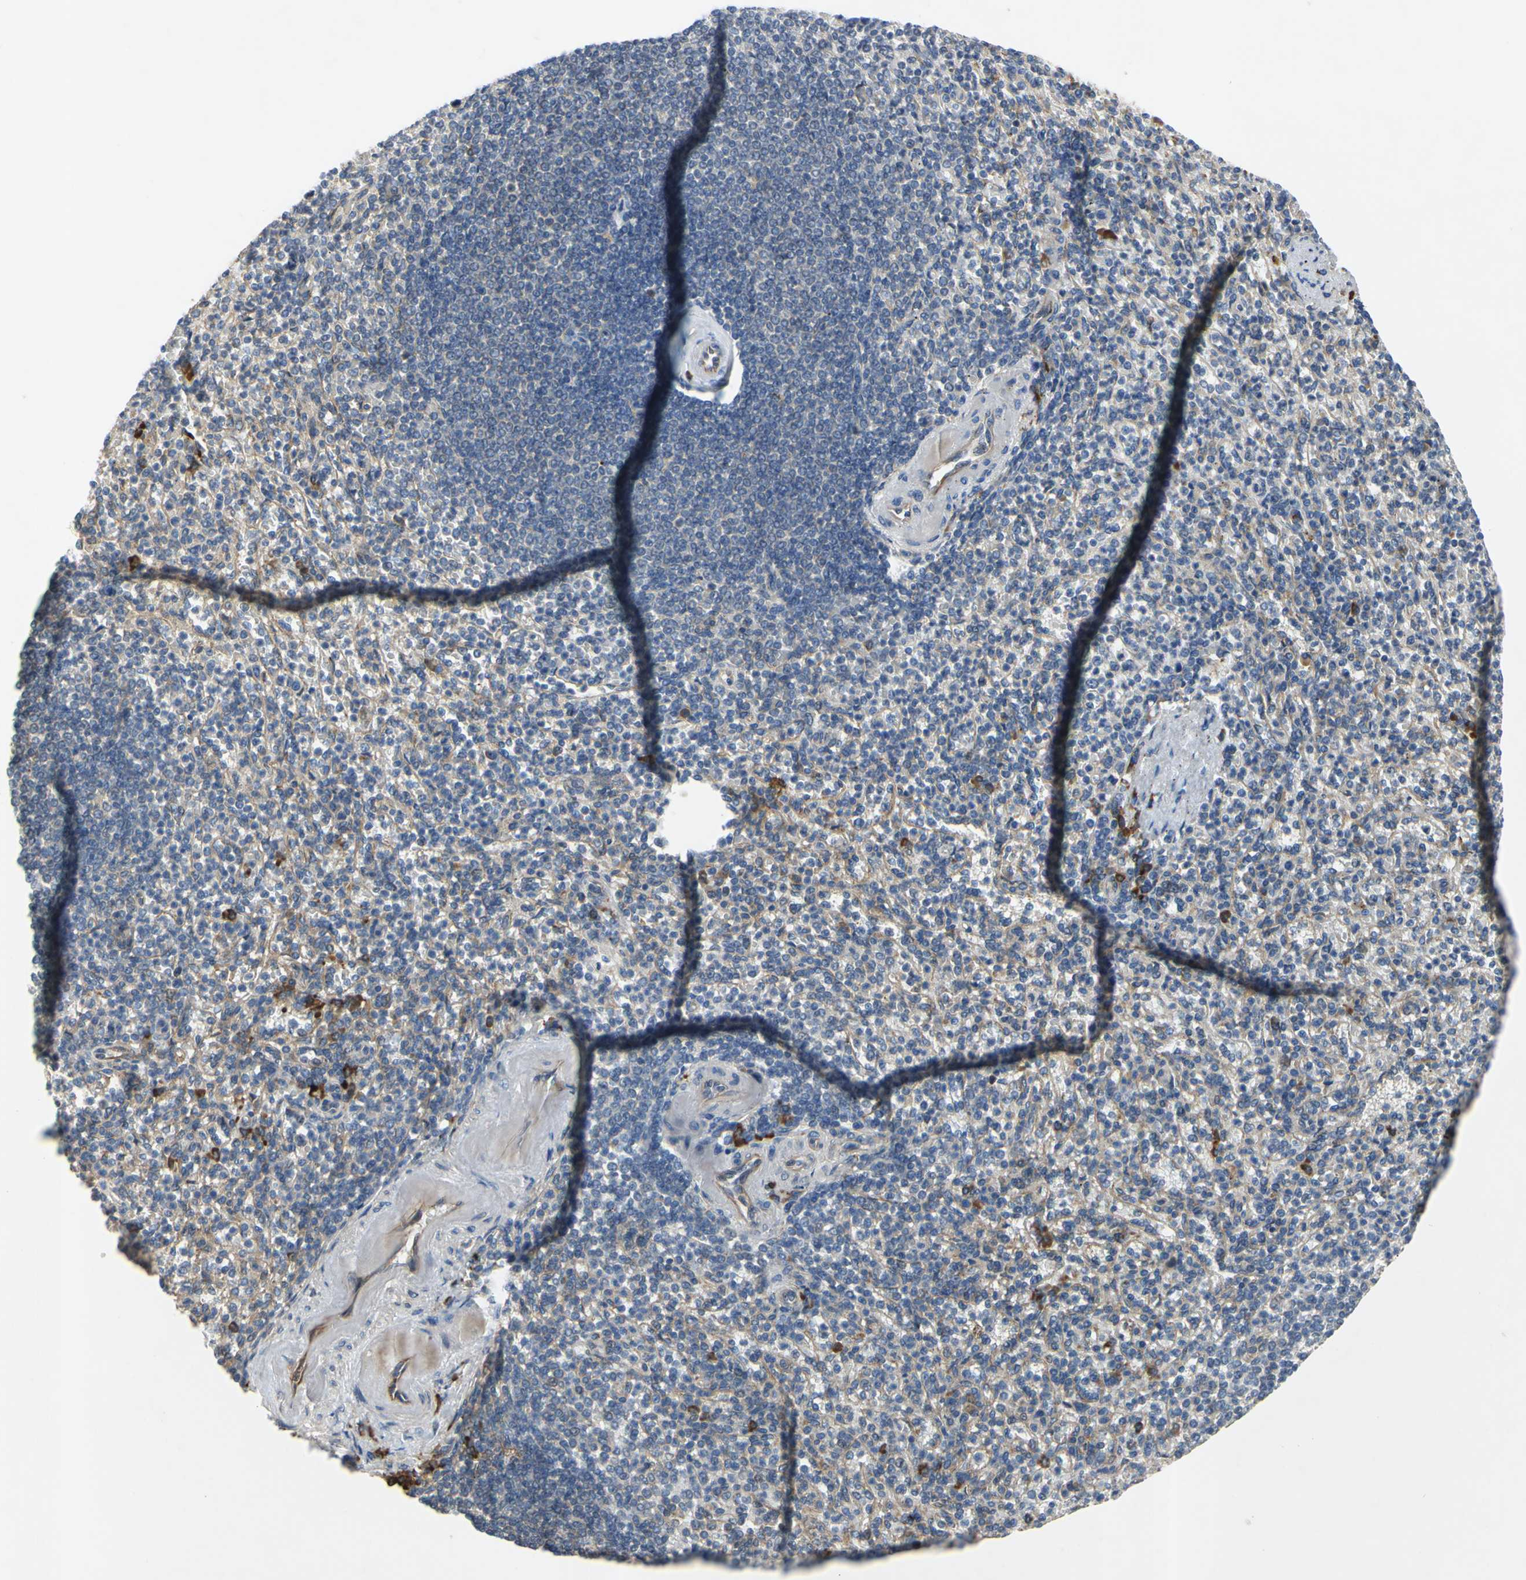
{"staining": {"intensity": "strong", "quantity": "<25%", "location": "cytoplasmic/membranous"}, "tissue": "spleen", "cell_type": "Cells in red pulp", "image_type": "normal", "snomed": [{"axis": "morphology", "description": "Normal tissue, NOS"}, {"axis": "topography", "description": "Spleen"}], "caption": "This image exhibits unremarkable spleen stained with immunohistochemistry to label a protein in brown. The cytoplasmic/membranous of cells in red pulp show strong positivity for the protein. Nuclei are counter-stained blue.", "gene": "XIAP", "patient": {"sex": "female", "age": 74}}